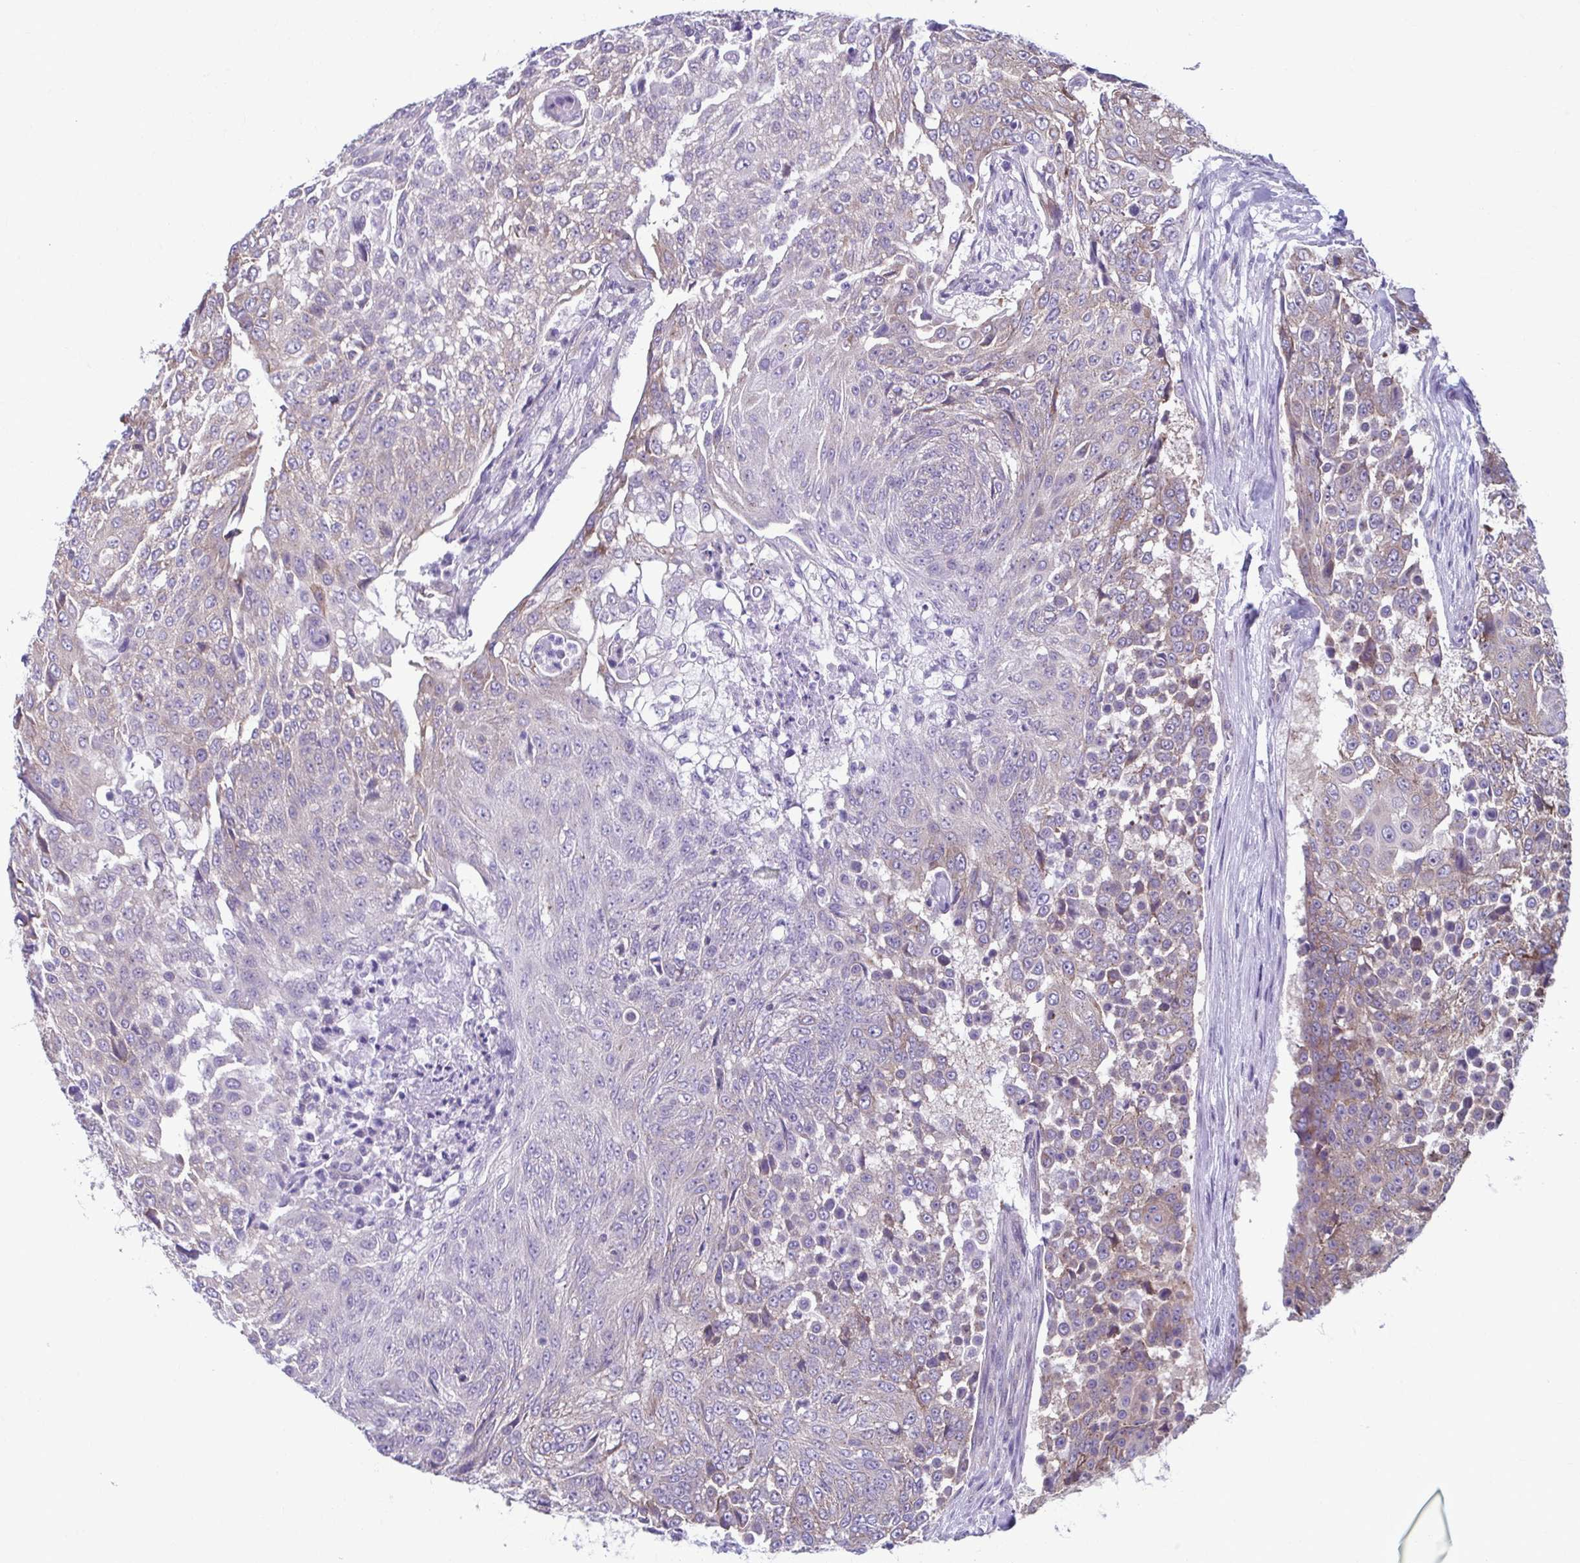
{"staining": {"intensity": "negative", "quantity": "none", "location": "none"}, "tissue": "urothelial cancer", "cell_type": "Tumor cells", "image_type": "cancer", "snomed": [{"axis": "morphology", "description": "Urothelial carcinoma, High grade"}, {"axis": "topography", "description": "Urinary bladder"}], "caption": "IHC image of neoplastic tissue: high-grade urothelial carcinoma stained with DAB exhibits no significant protein expression in tumor cells.", "gene": "TMEM108", "patient": {"sex": "female", "age": 63}}